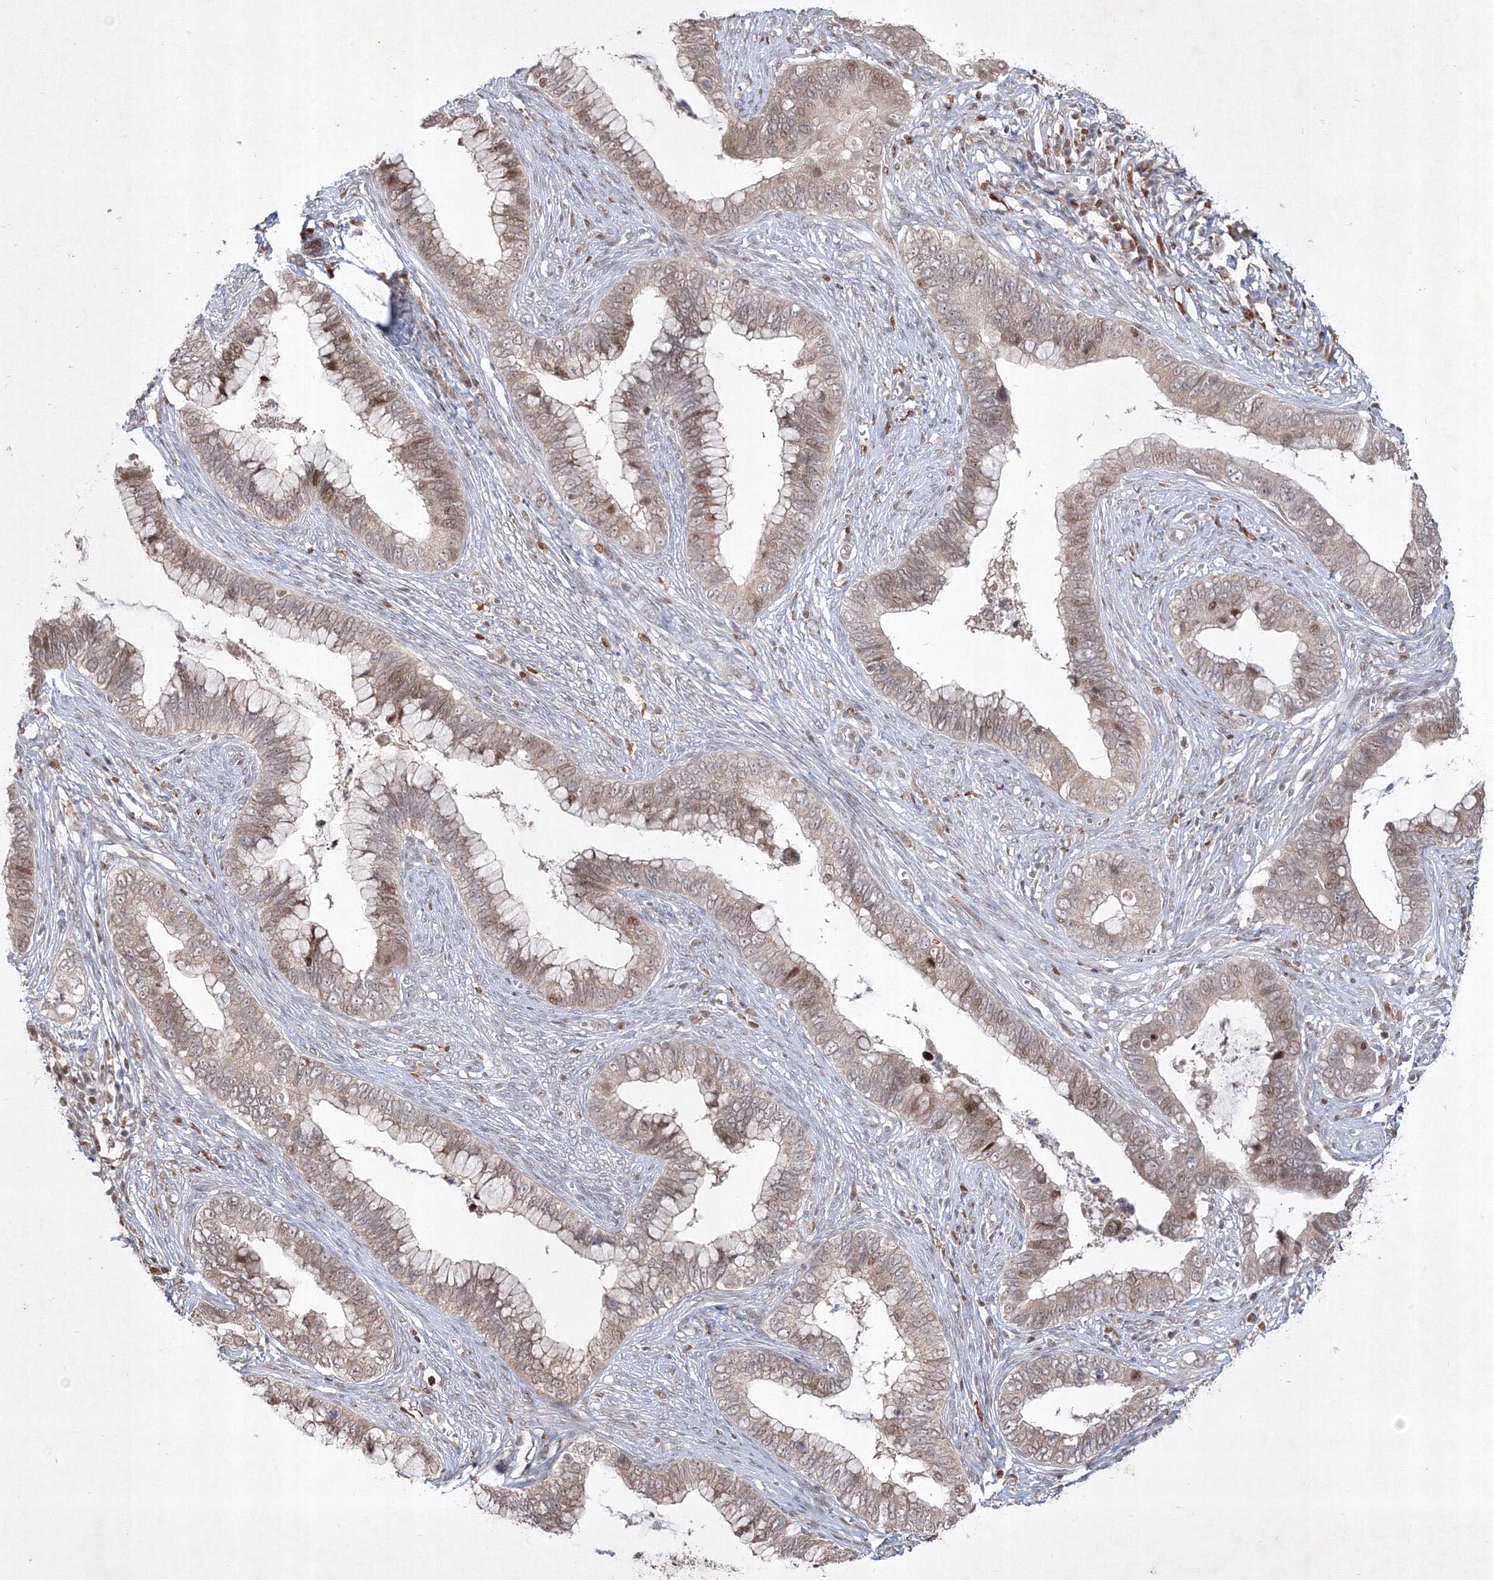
{"staining": {"intensity": "weak", "quantity": "<25%", "location": "nuclear"}, "tissue": "cervical cancer", "cell_type": "Tumor cells", "image_type": "cancer", "snomed": [{"axis": "morphology", "description": "Adenocarcinoma, NOS"}, {"axis": "topography", "description": "Cervix"}], "caption": "This is a histopathology image of immunohistochemistry staining of cervical cancer, which shows no positivity in tumor cells.", "gene": "TAB1", "patient": {"sex": "female", "age": 44}}